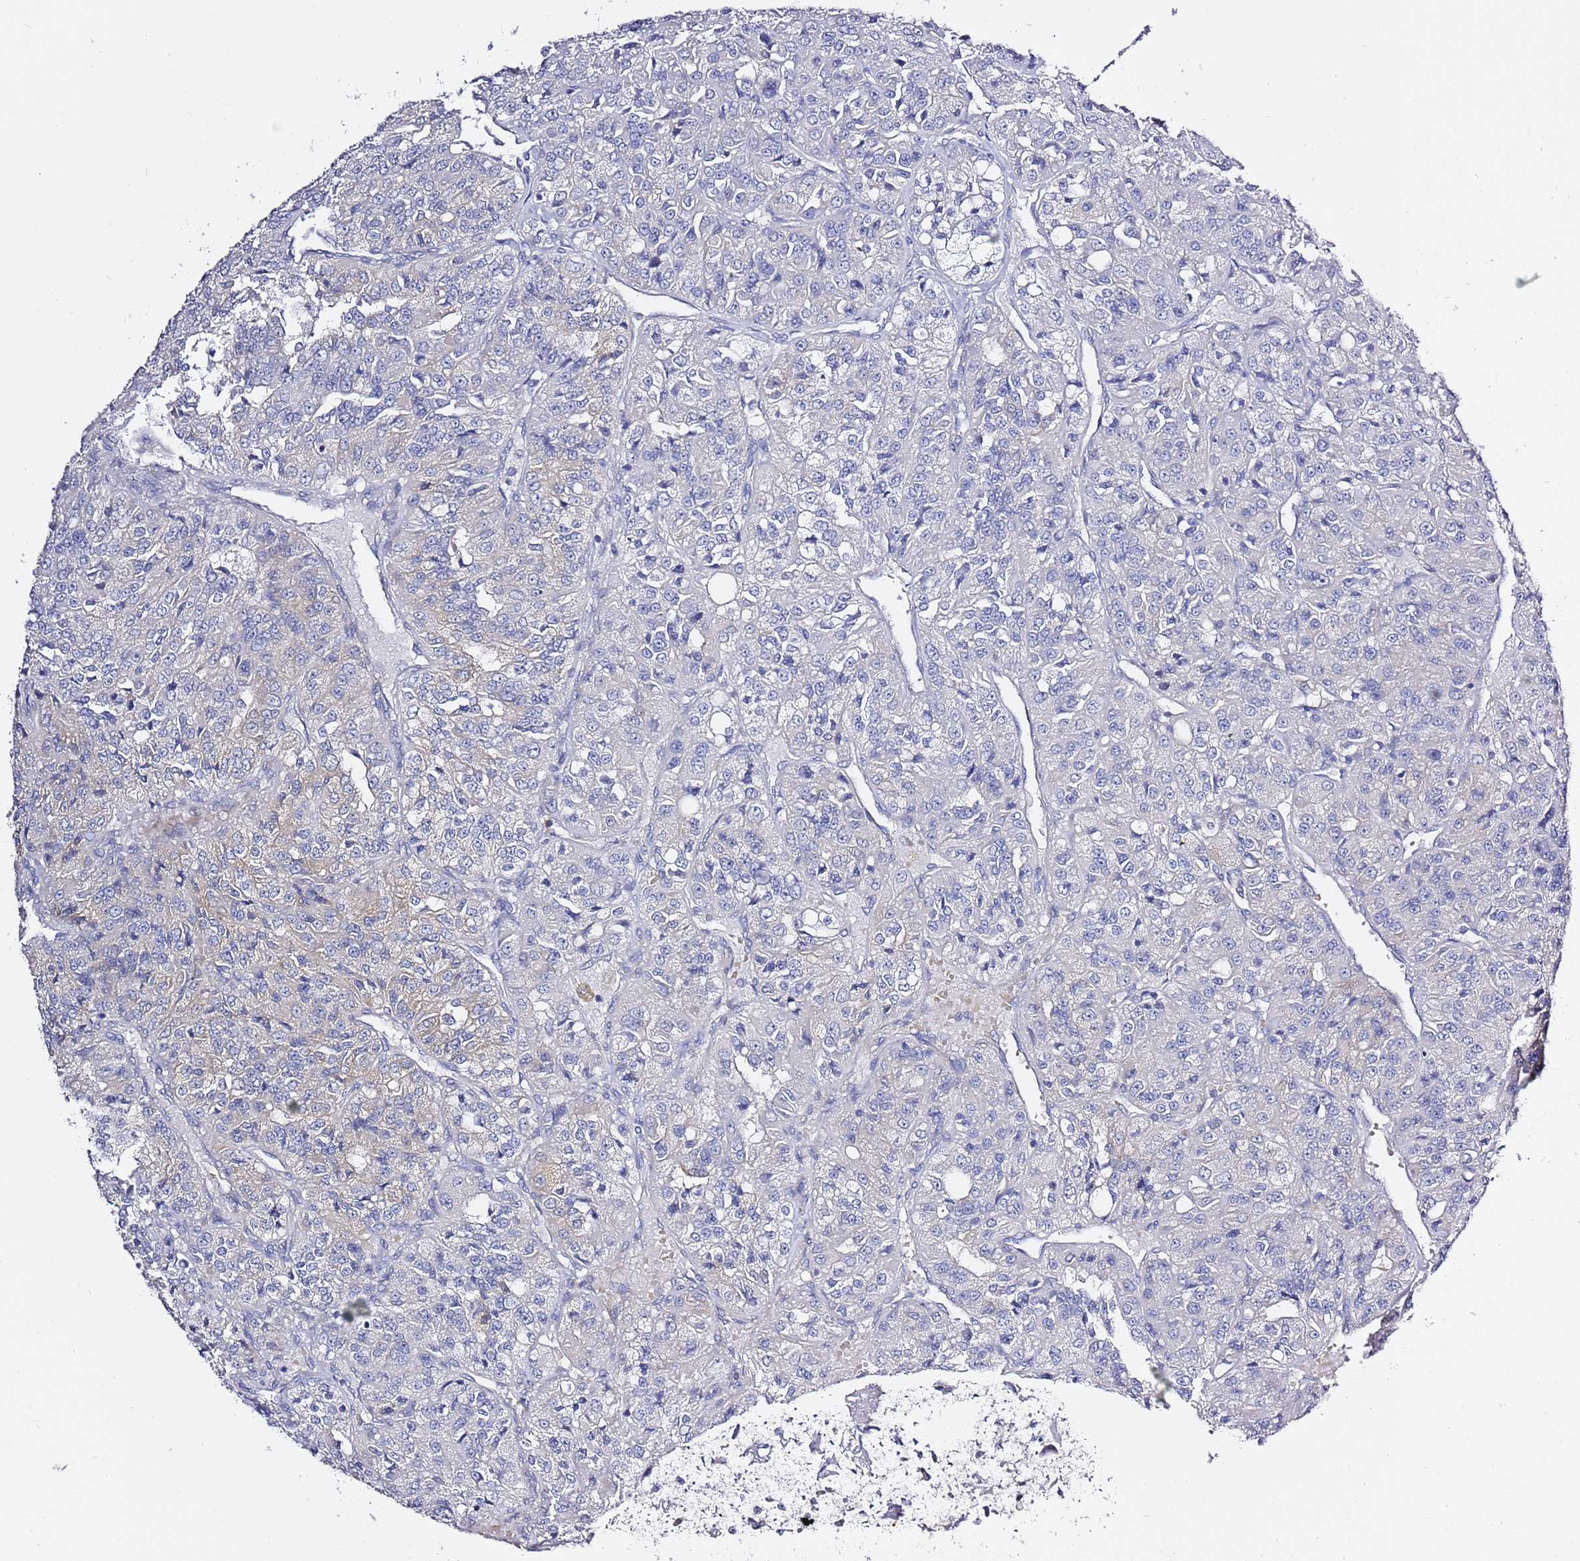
{"staining": {"intensity": "negative", "quantity": "none", "location": "none"}, "tissue": "renal cancer", "cell_type": "Tumor cells", "image_type": "cancer", "snomed": [{"axis": "morphology", "description": "Adenocarcinoma, NOS"}, {"axis": "topography", "description": "Kidney"}], "caption": "Renal cancer (adenocarcinoma) was stained to show a protein in brown. There is no significant positivity in tumor cells.", "gene": "RFK", "patient": {"sex": "female", "age": 63}}